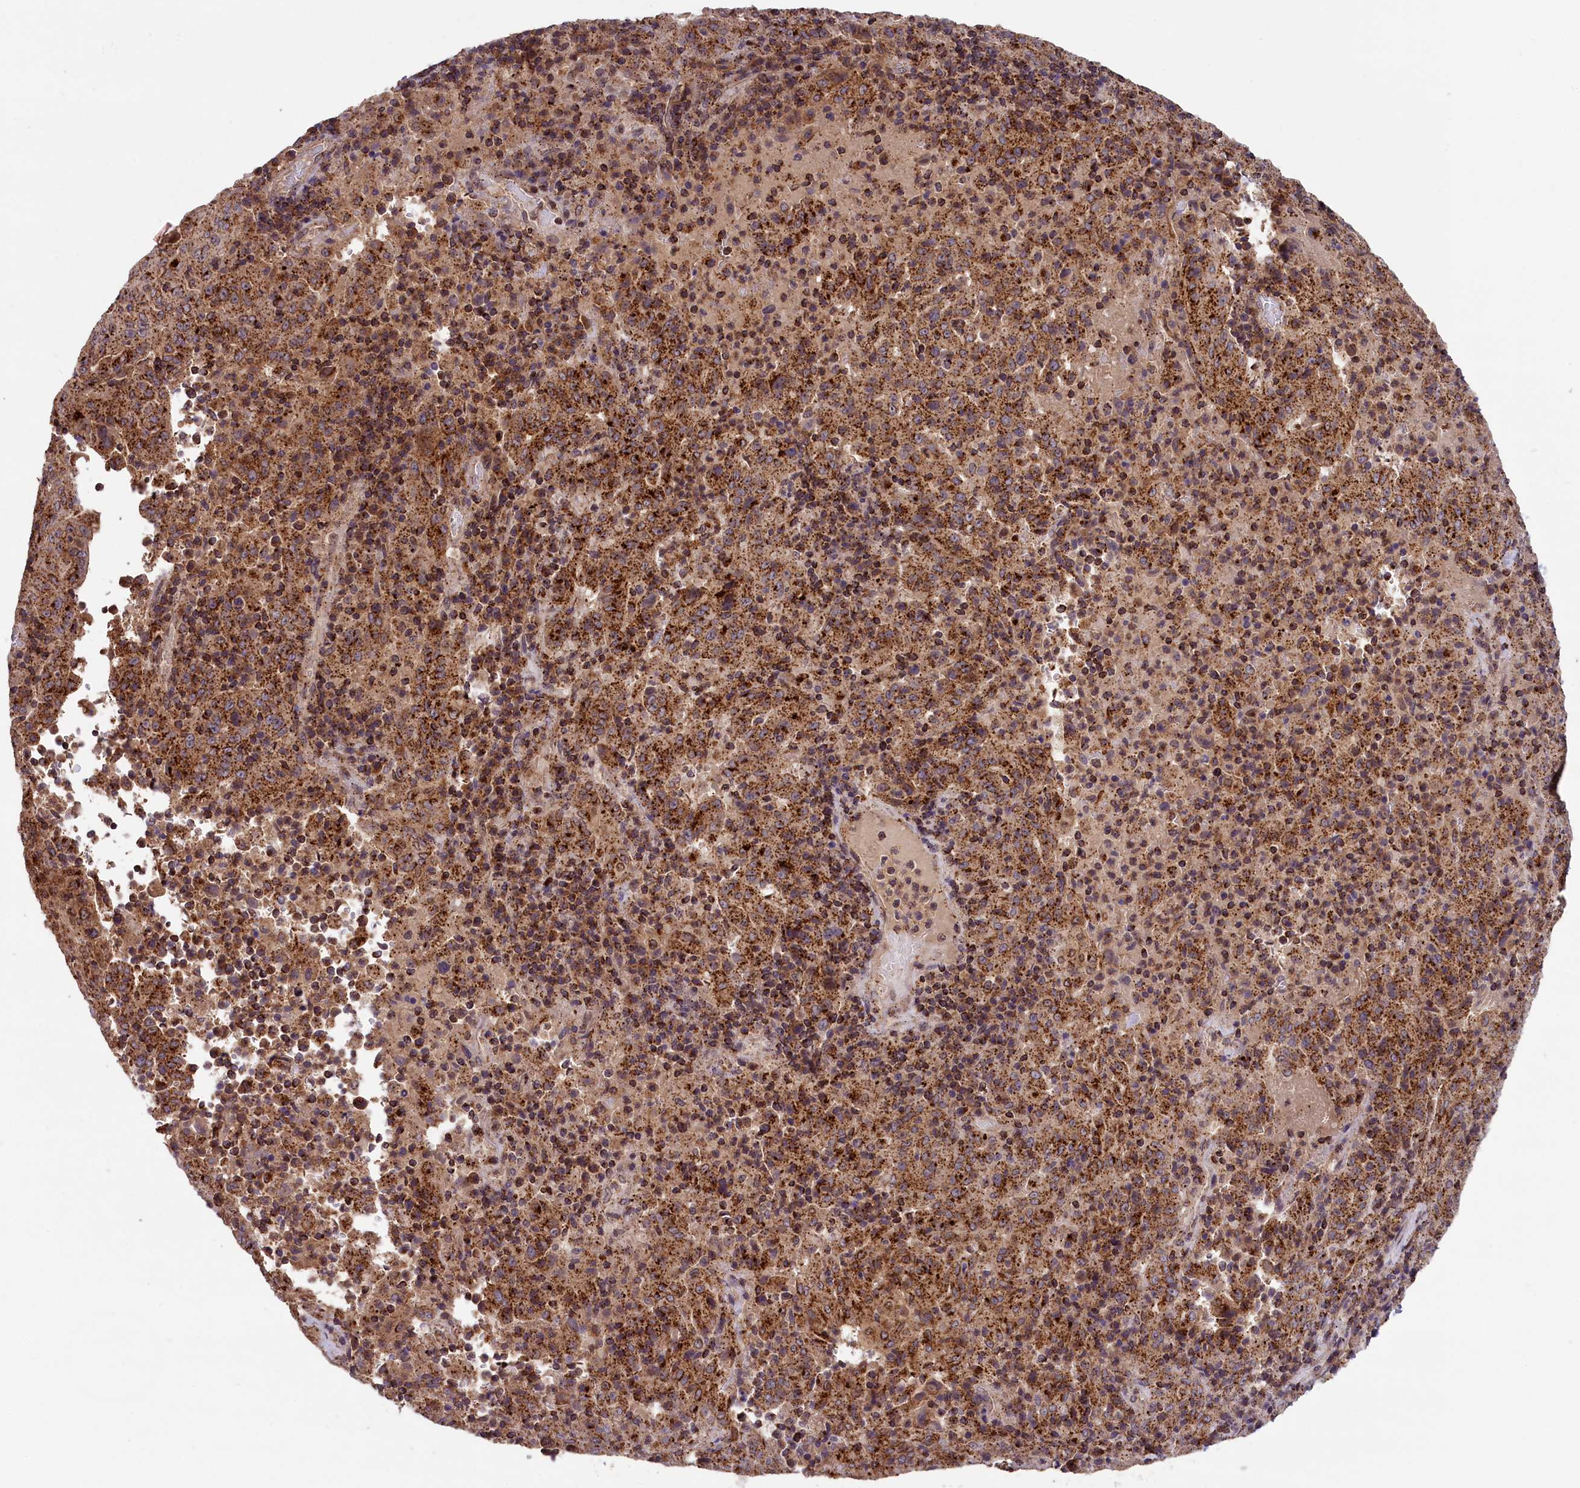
{"staining": {"intensity": "strong", "quantity": ">75%", "location": "cytoplasmic/membranous"}, "tissue": "pancreatic cancer", "cell_type": "Tumor cells", "image_type": "cancer", "snomed": [{"axis": "morphology", "description": "Adenocarcinoma, NOS"}, {"axis": "topography", "description": "Pancreas"}], "caption": "Brown immunohistochemical staining in pancreatic adenocarcinoma displays strong cytoplasmic/membranous positivity in about >75% of tumor cells.", "gene": "IST1", "patient": {"sex": "male", "age": 63}}